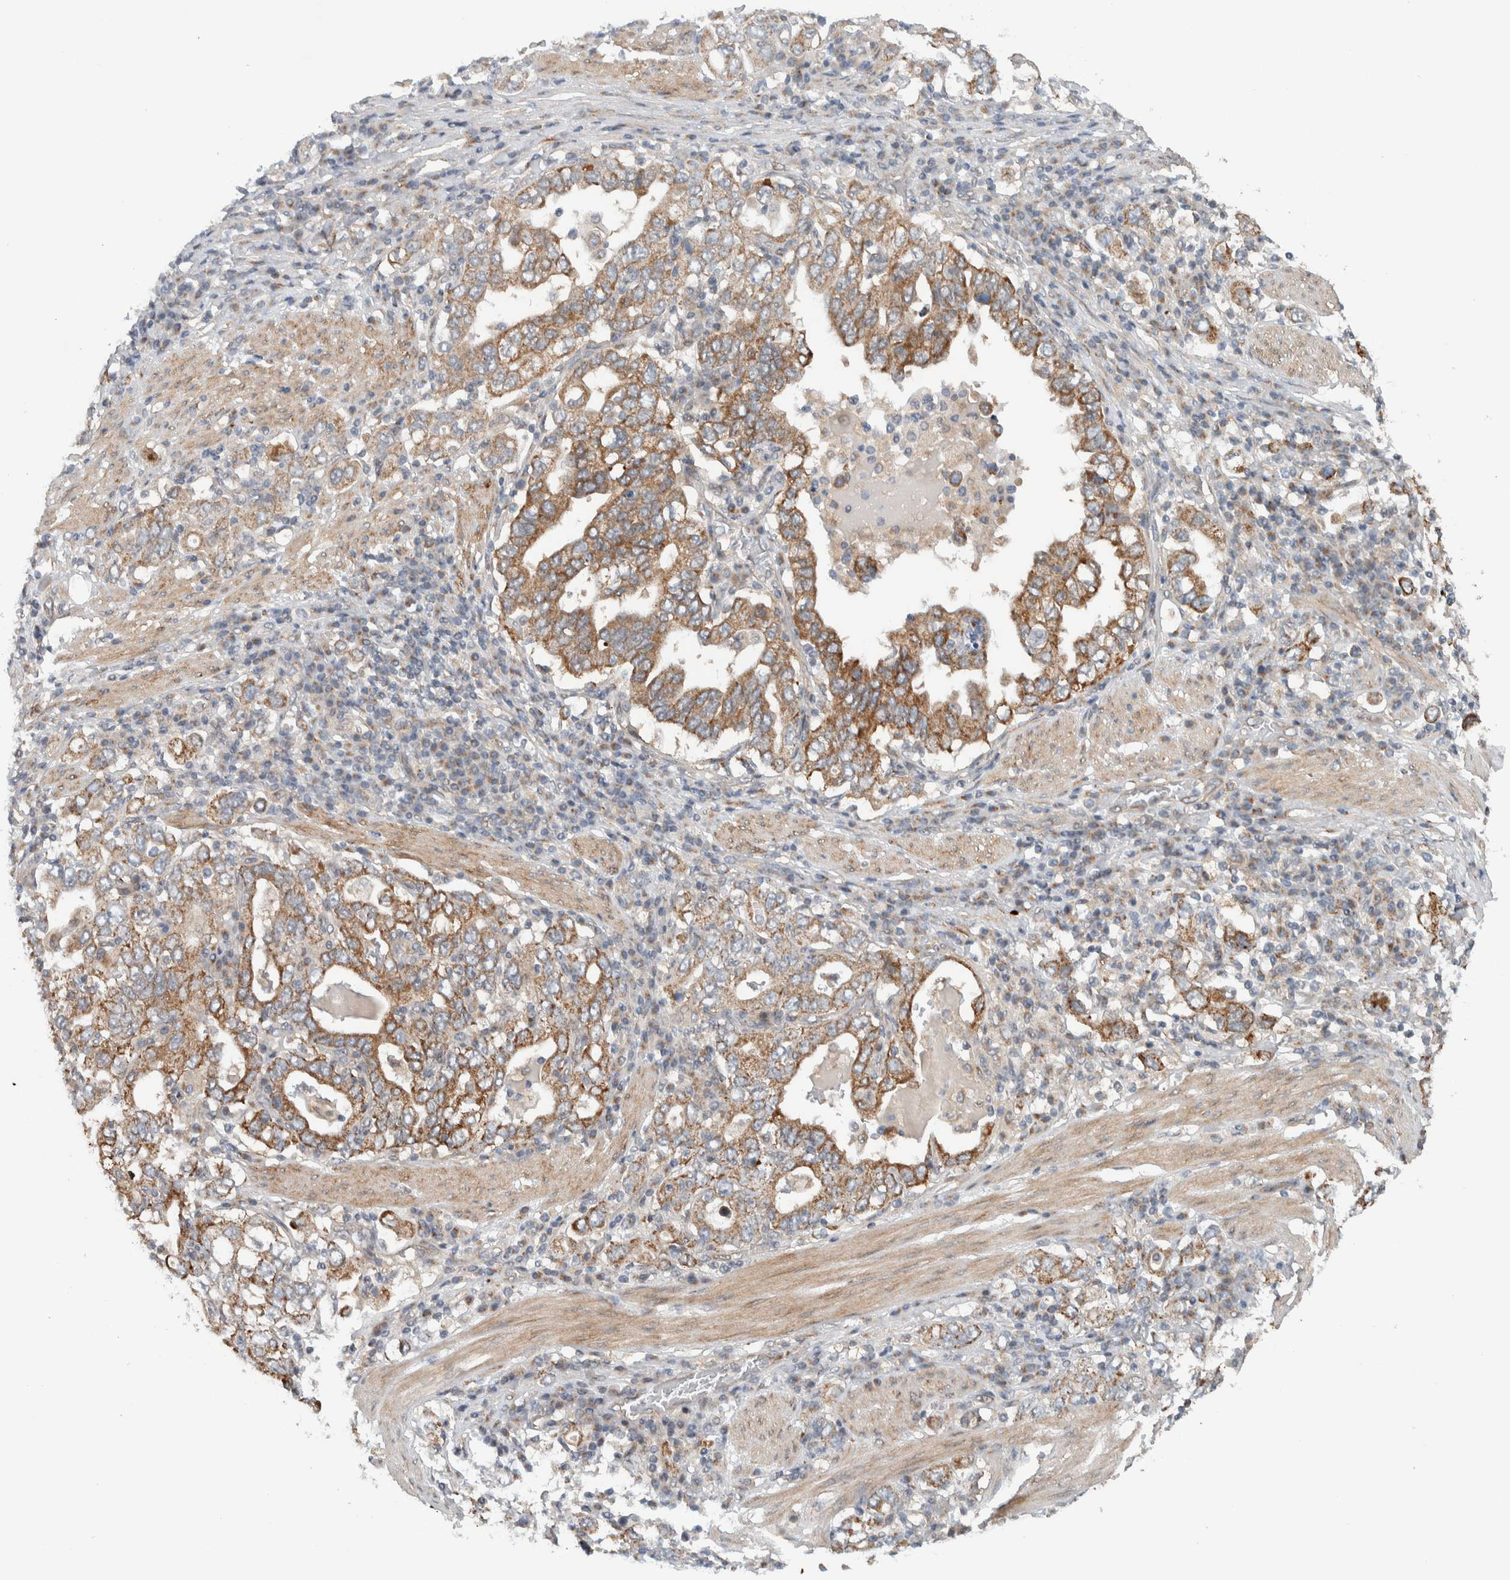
{"staining": {"intensity": "moderate", "quantity": ">75%", "location": "cytoplasmic/membranous"}, "tissue": "stomach cancer", "cell_type": "Tumor cells", "image_type": "cancer", "snomed": [{"axis": "morphology", "description": "Adenocarcinoma, NOS"}, {"axis": "topography", "description": "Stomach, upper"}], "caption": "A histopathology image of human stomach cancer stained for a protein demonstrates moderate cytoplasmic/membranous brown staining in tumor cells.", "gene": "RERE", "patient": {"sex": "male", "age": 62}}